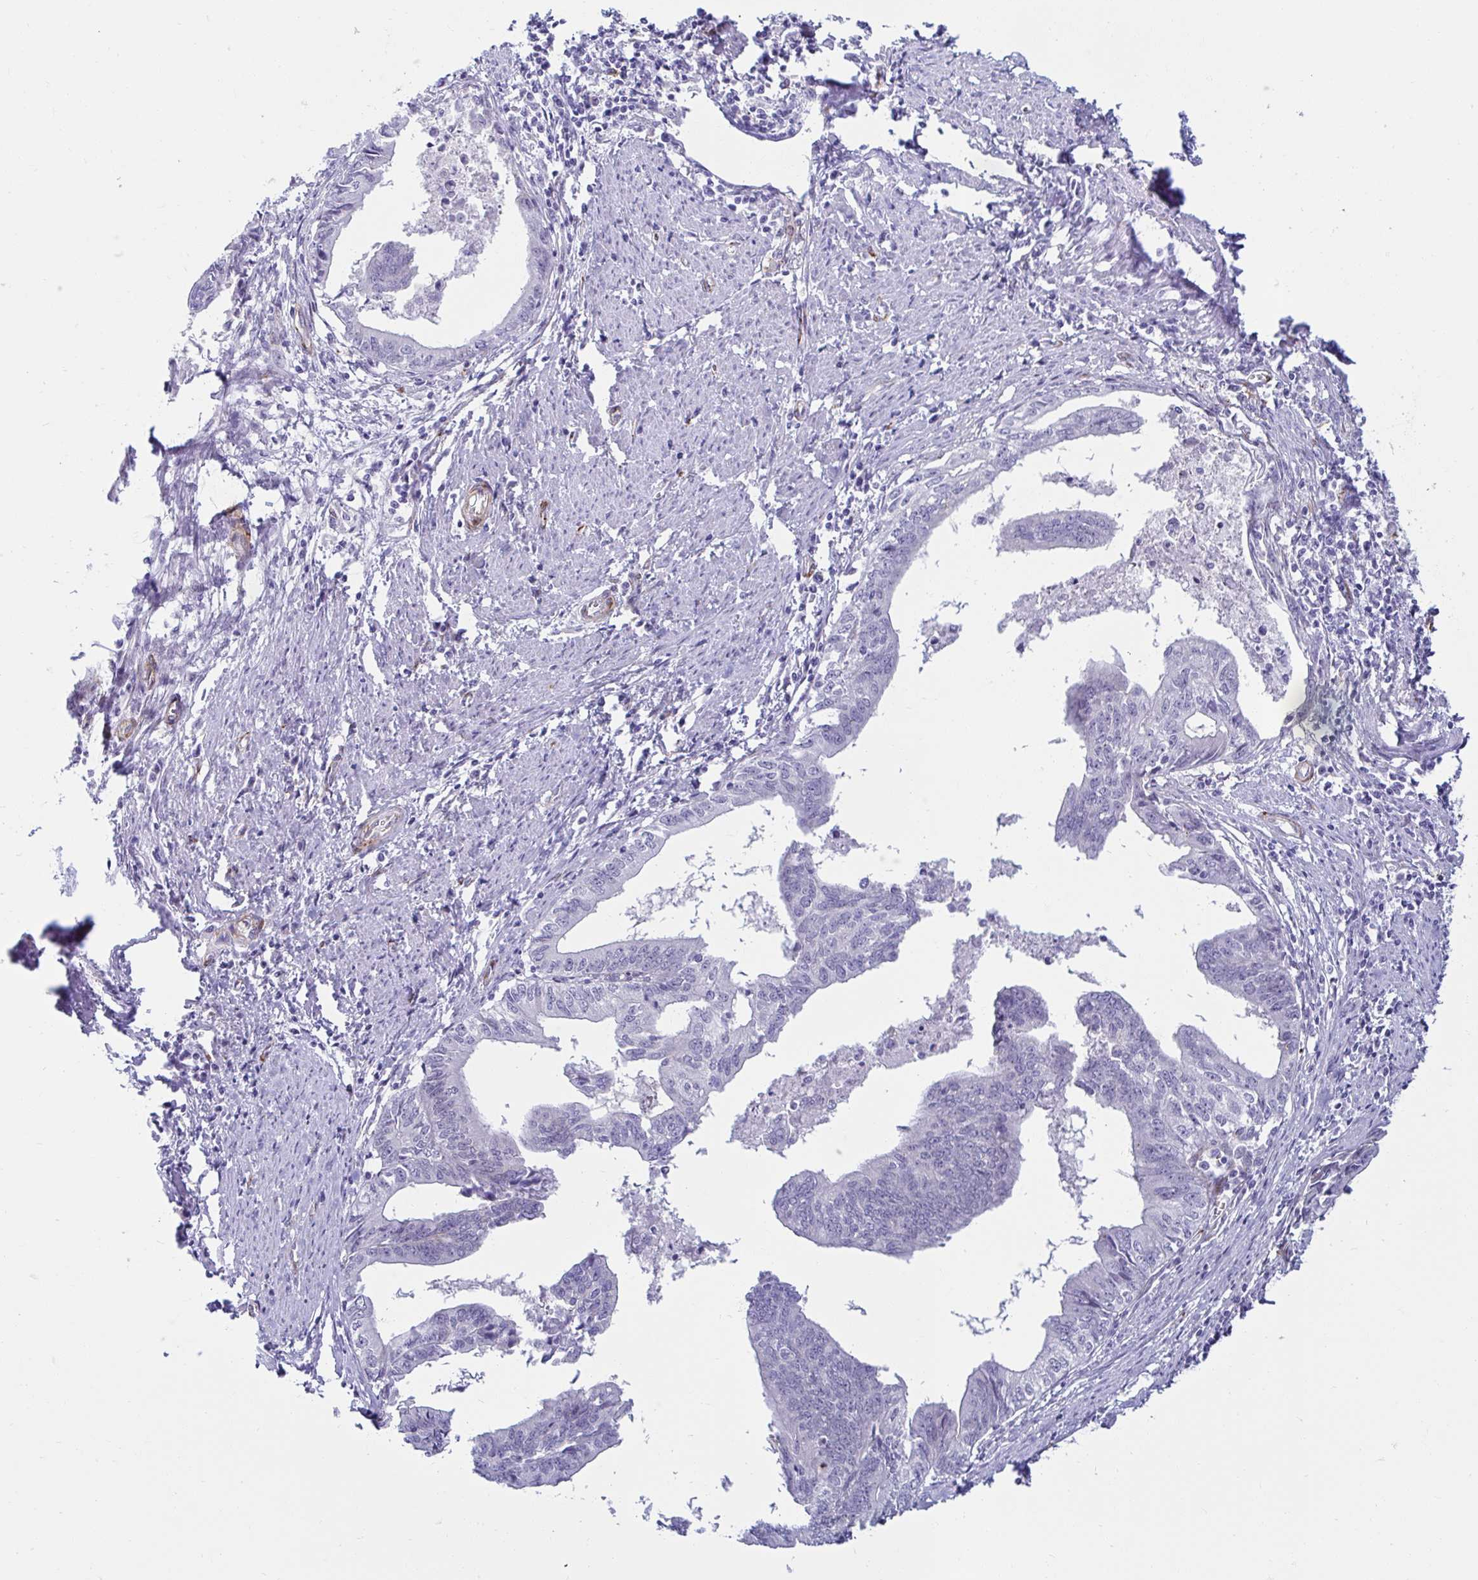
{"staining": {"intensity": "negative", "quantity": "none", "location": "none"}, "tissue": "endometrial cancer", "cell_type": "Tumor cells", "image_type": "cancer", "snomed": [{"axis": "morphology", "description": "Adenocarcinoma, NOS"}, {"axis": "topography", "description": "Endometrium"}], "caption": "Immunohistochemistry (IHC) image of neoplastic tissue: human endometrial adenocarcinoma stained with DAB shows no significant protein expression in tumor cells.", "gene": "ANKRD62", "patient": {"sex": "female", "age": 65}}